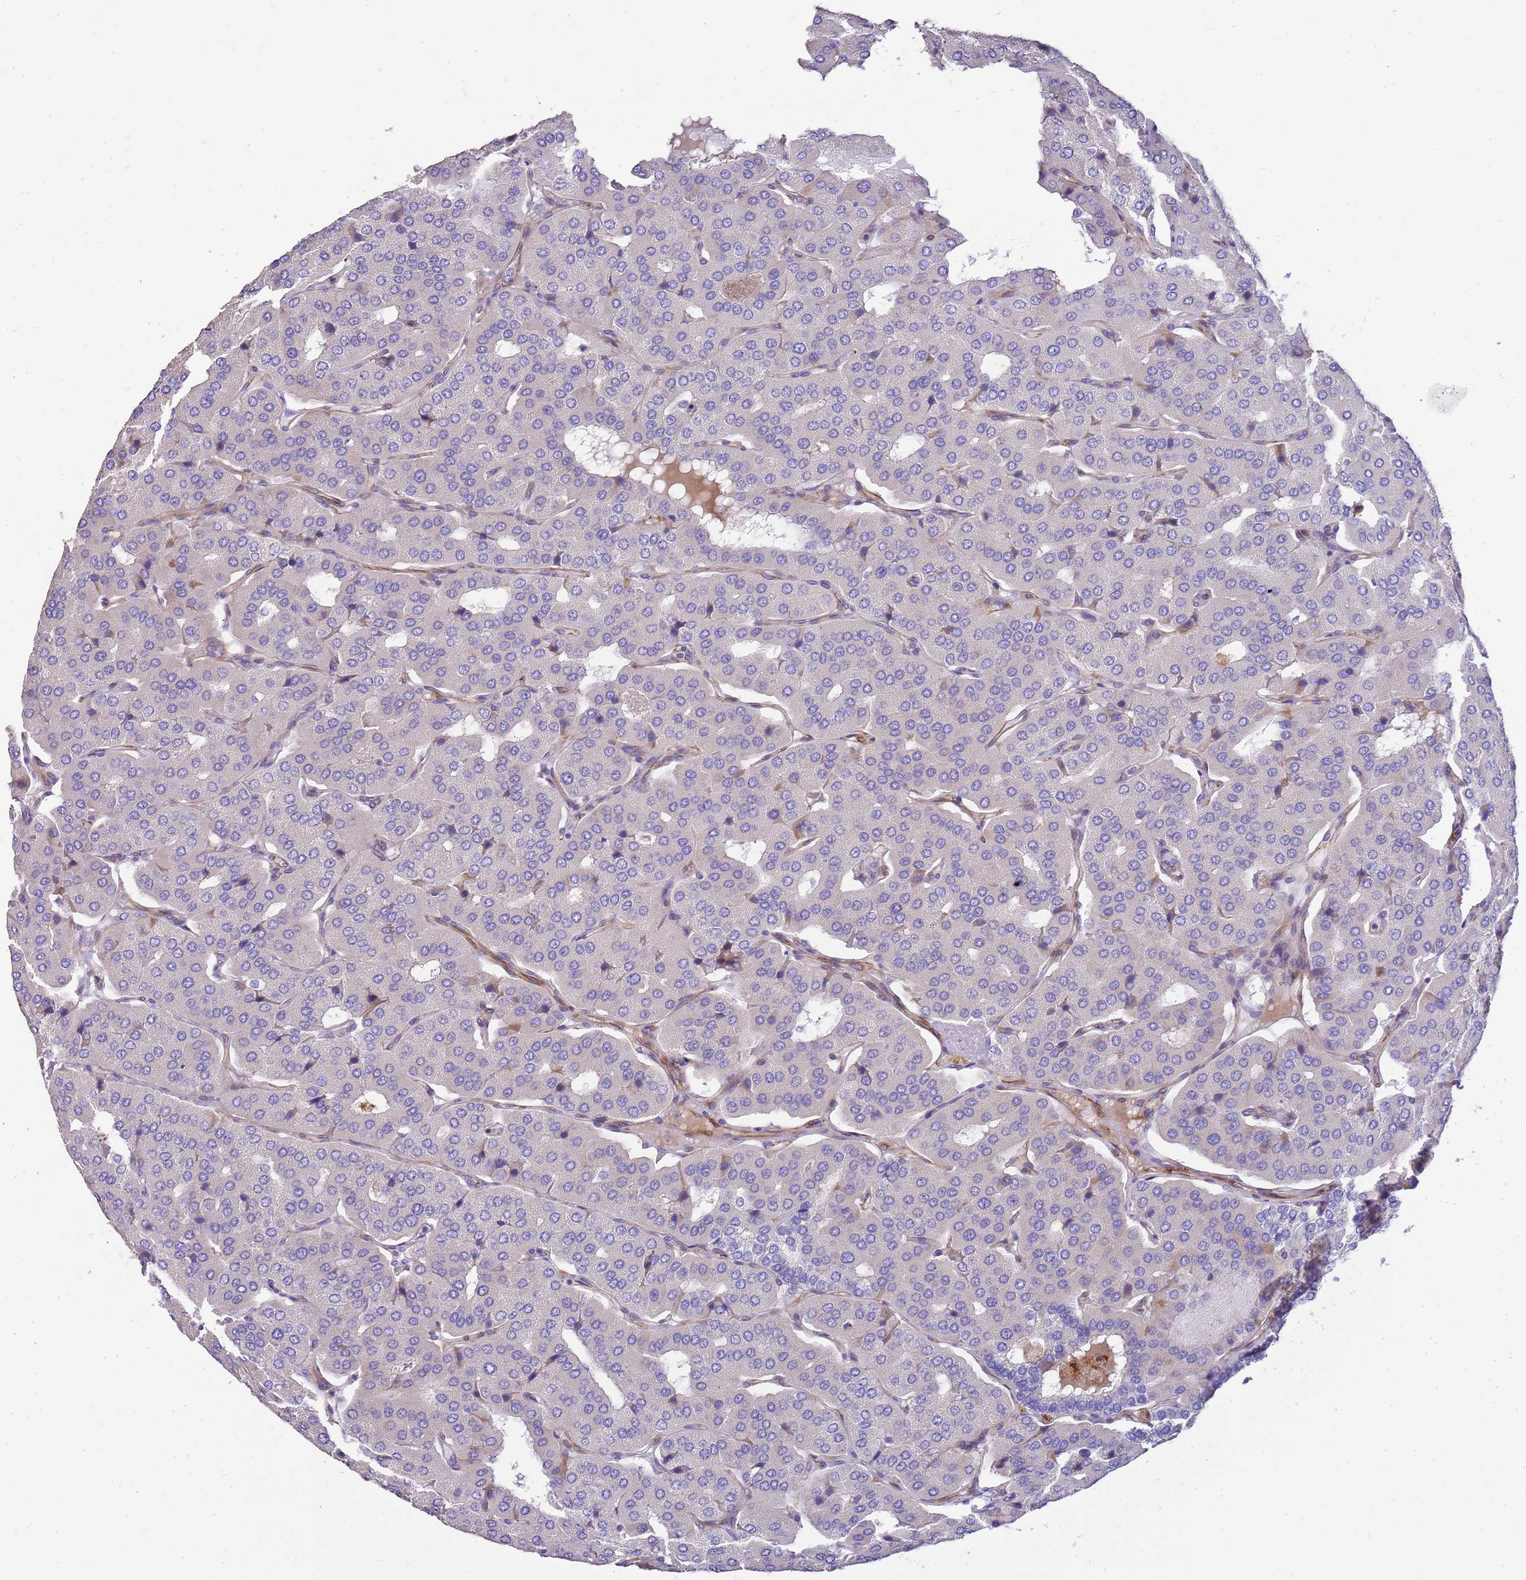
{"staining": {"intensity": "negative", "quantity": "none", "location": "none"}, "tissue": "parathyroid gland", "cell_type": "Glandular cells", "image_type": "normal", "snomed": [{"axis": "morphology", "description": "Normal tissue, NOS"}, {"axis": "morphology", "description": "Adenoma, NOS"}, {"axis": "topography", "description": "Parathyroid gland"}], "caption": "Parathyroid gland was stained to show a protein in brown. There is no significant staining in glandular cells. (DAB immunohistochemistry (IHC) with hematoxylin counter stain).", "gene": "ZDHHC1", "patient": {"sex": "female", "age": 86}}